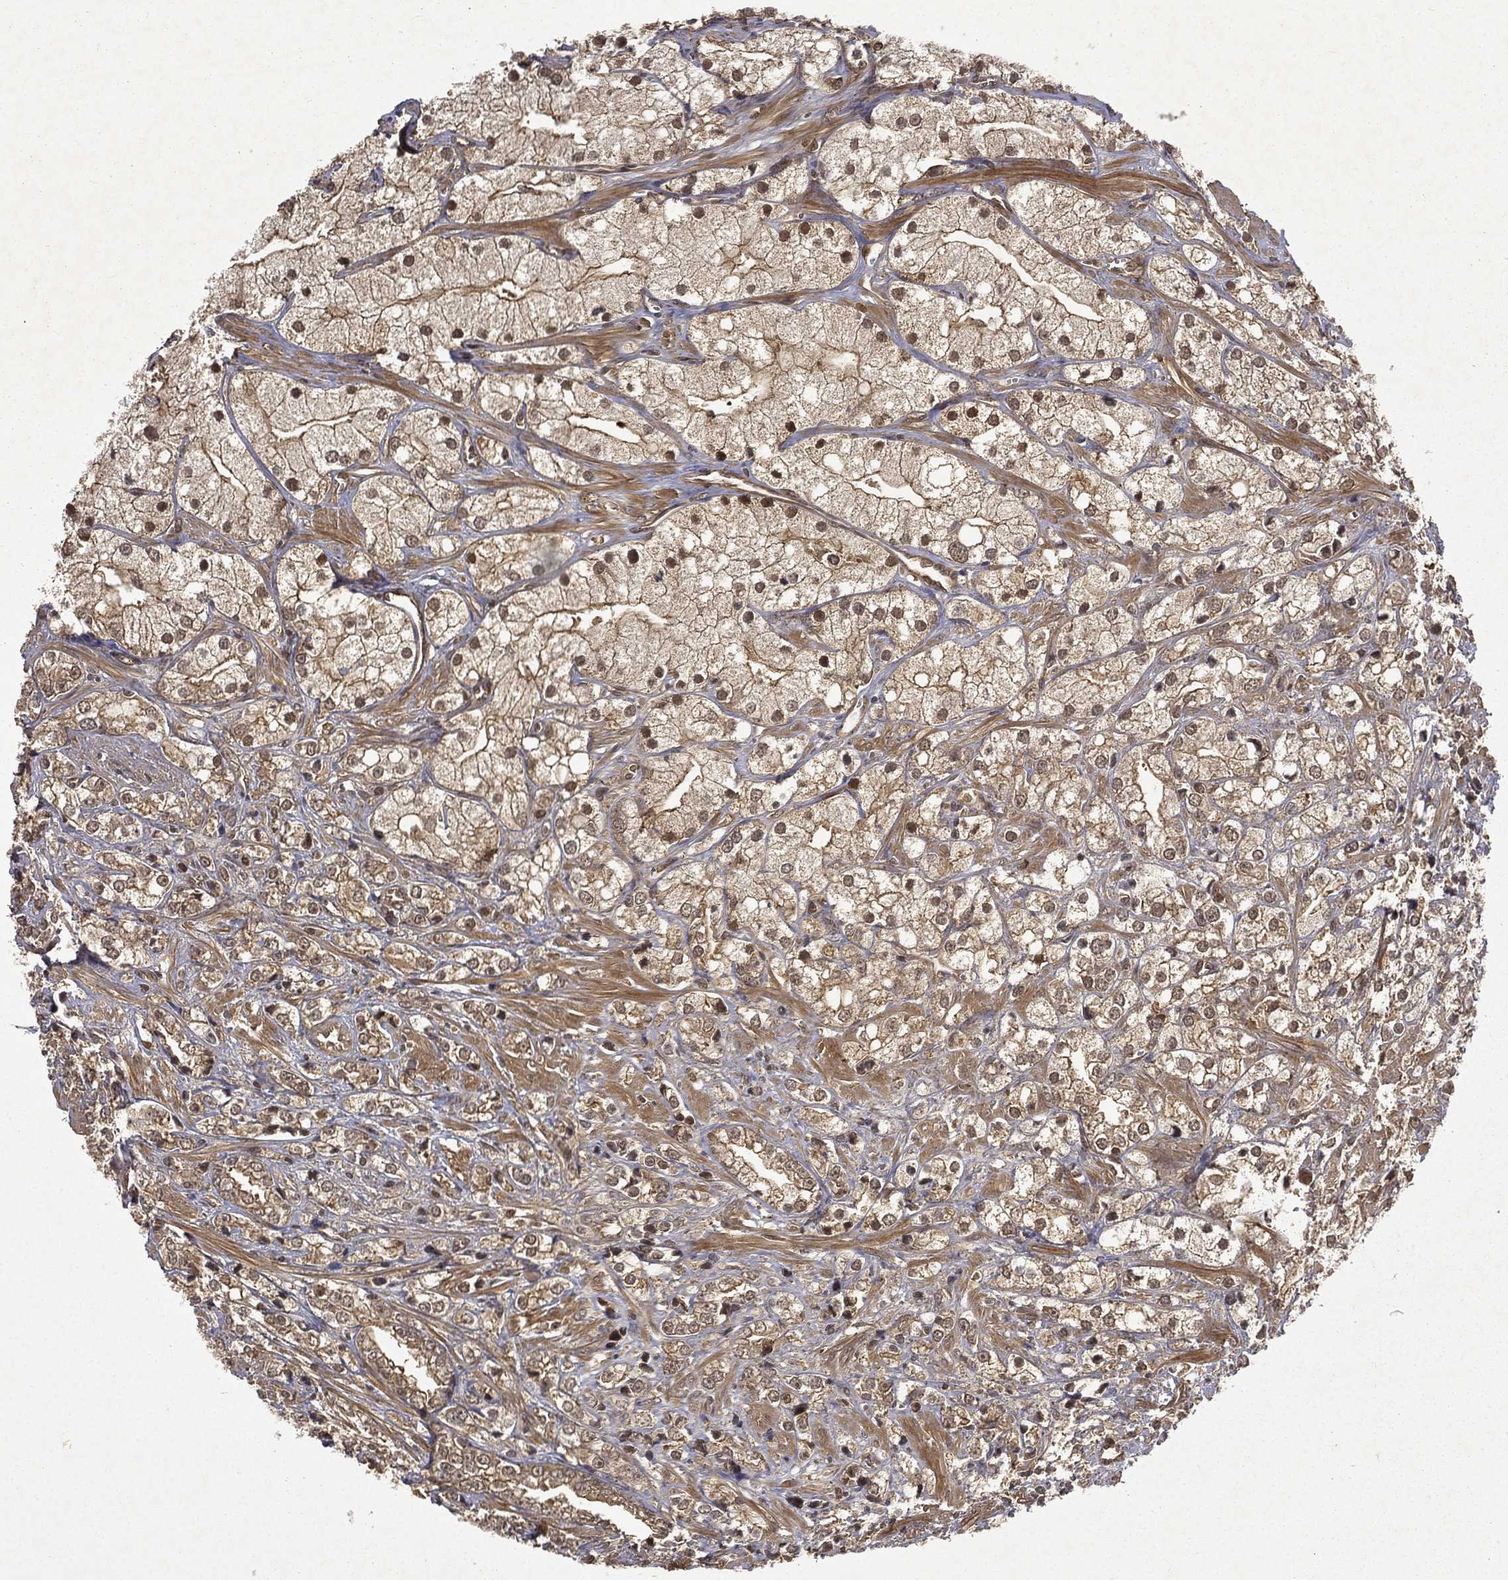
{"staining": {"intensity": "moderate", "quantity": "25%-75%", "location": "cytoplasmic/membranous,nuclear"}, "tissue": "prostate cancer", "cell_type": "Tumor cells", "image_type": "cancer", "snomed": [{"axis": "morphology", "description": "Adenocarcinoma, NOS"}, {"axis": "topography", "description": "Prostate and seminal vesicle, NOS"}, {"axis": "topography", "description": "Prostate"}], "caption": "Protein staining of adenocarcinoma (prostate) tissue exhibits moderate cytoplasmic/membranous and nuclear expression in approximately 25%-75% of tumor cells.", "gene": "FGD1", "patient": {"sex": "male", "age": 79}}